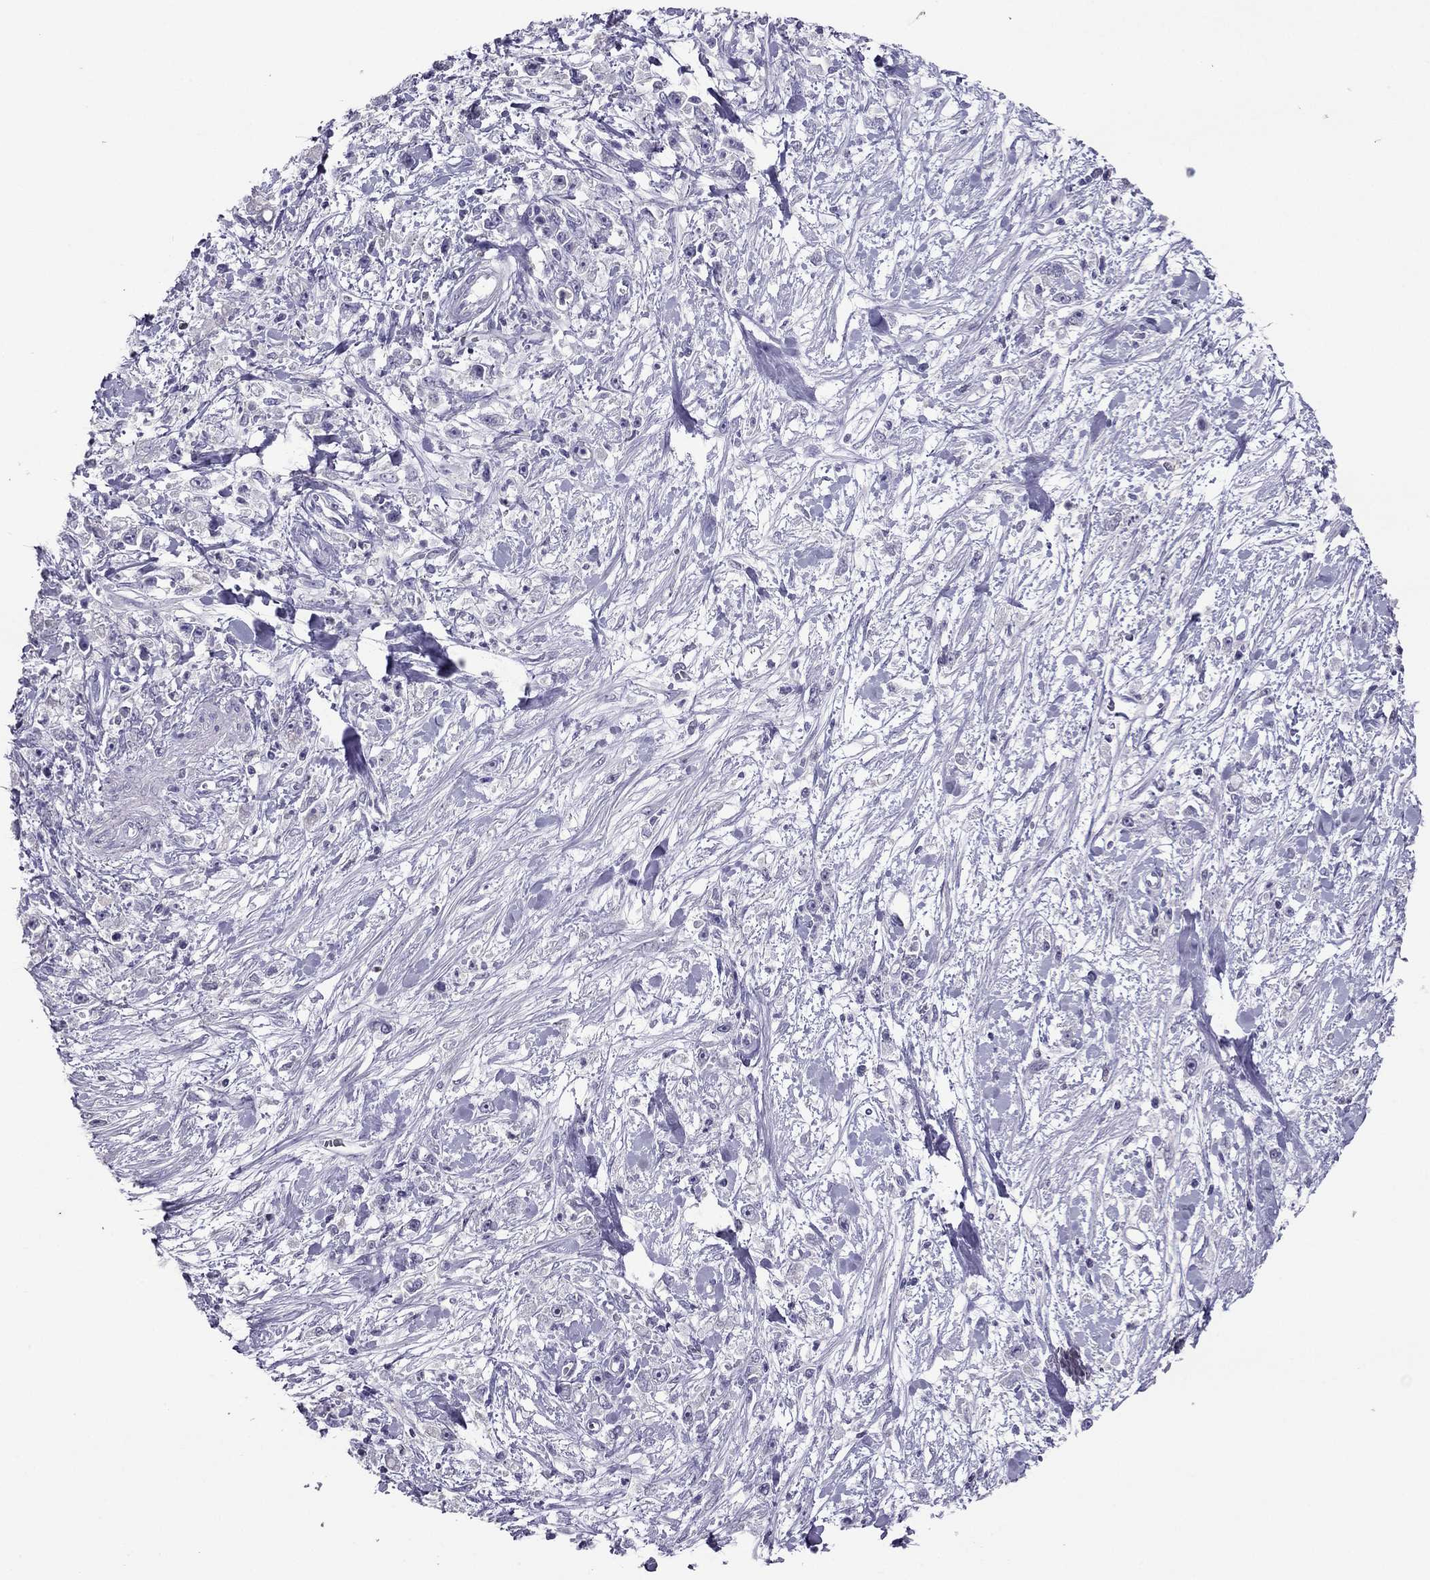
{"staining": {"intensity": "negative", "quantity": "none", "location": "none"}, "tissue": "stomach cancer", "cell_type": "Tumor cells", "image_type": "cancer", "snomed": [{"axis": "morphology", "description": "Adenocarcinoma, NOS"}, {"axis": "topography", "description": "Stomach"}], "caption": "Immunohistochemistry (IHC) image of neoplastic tissue: stomach adenocarcinoma stained with DAB reveals no significant protein expression in tumor cells.", "gene": "RGS8", "patient": {"sex": "female", "age": 59}}